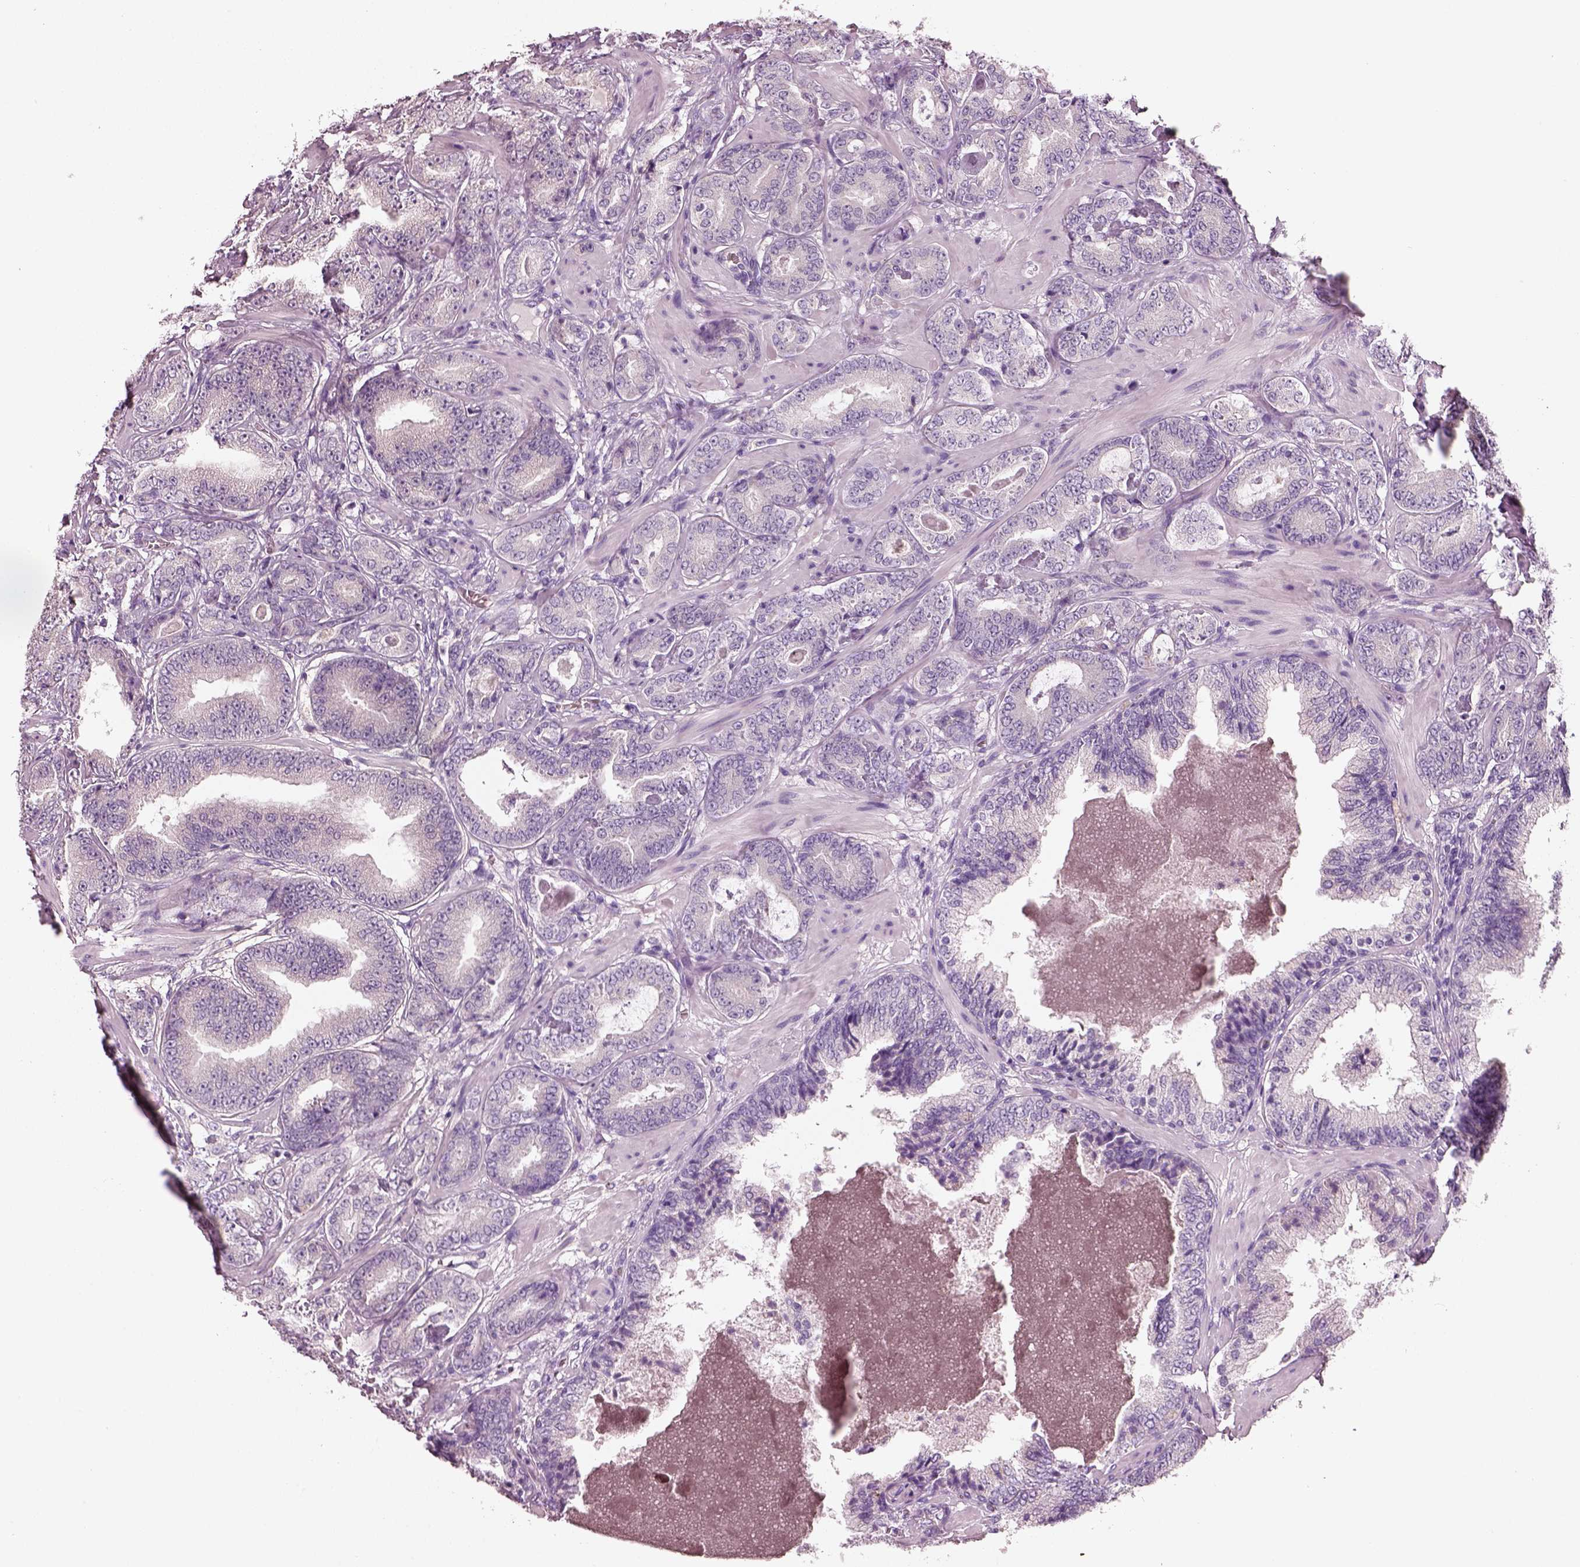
{"staining": {"intensity": "negative", "quantity": "none", "location": "none"}, "tissue": "prostate cancer", "cell_type": "Tumor cells", "image_type": "cancer", "snomed": [{"axis": "morphology", "description": "Adenocarcinoma, Low grade"}, {"axis": "topography", "description": "Prostate"}], "caption": "This is an IHC image of human prostate cancer. There is no staining in tumor cells.", "gene": "ELSPBP1", "patient": {"sex": "male", "age": 60}}